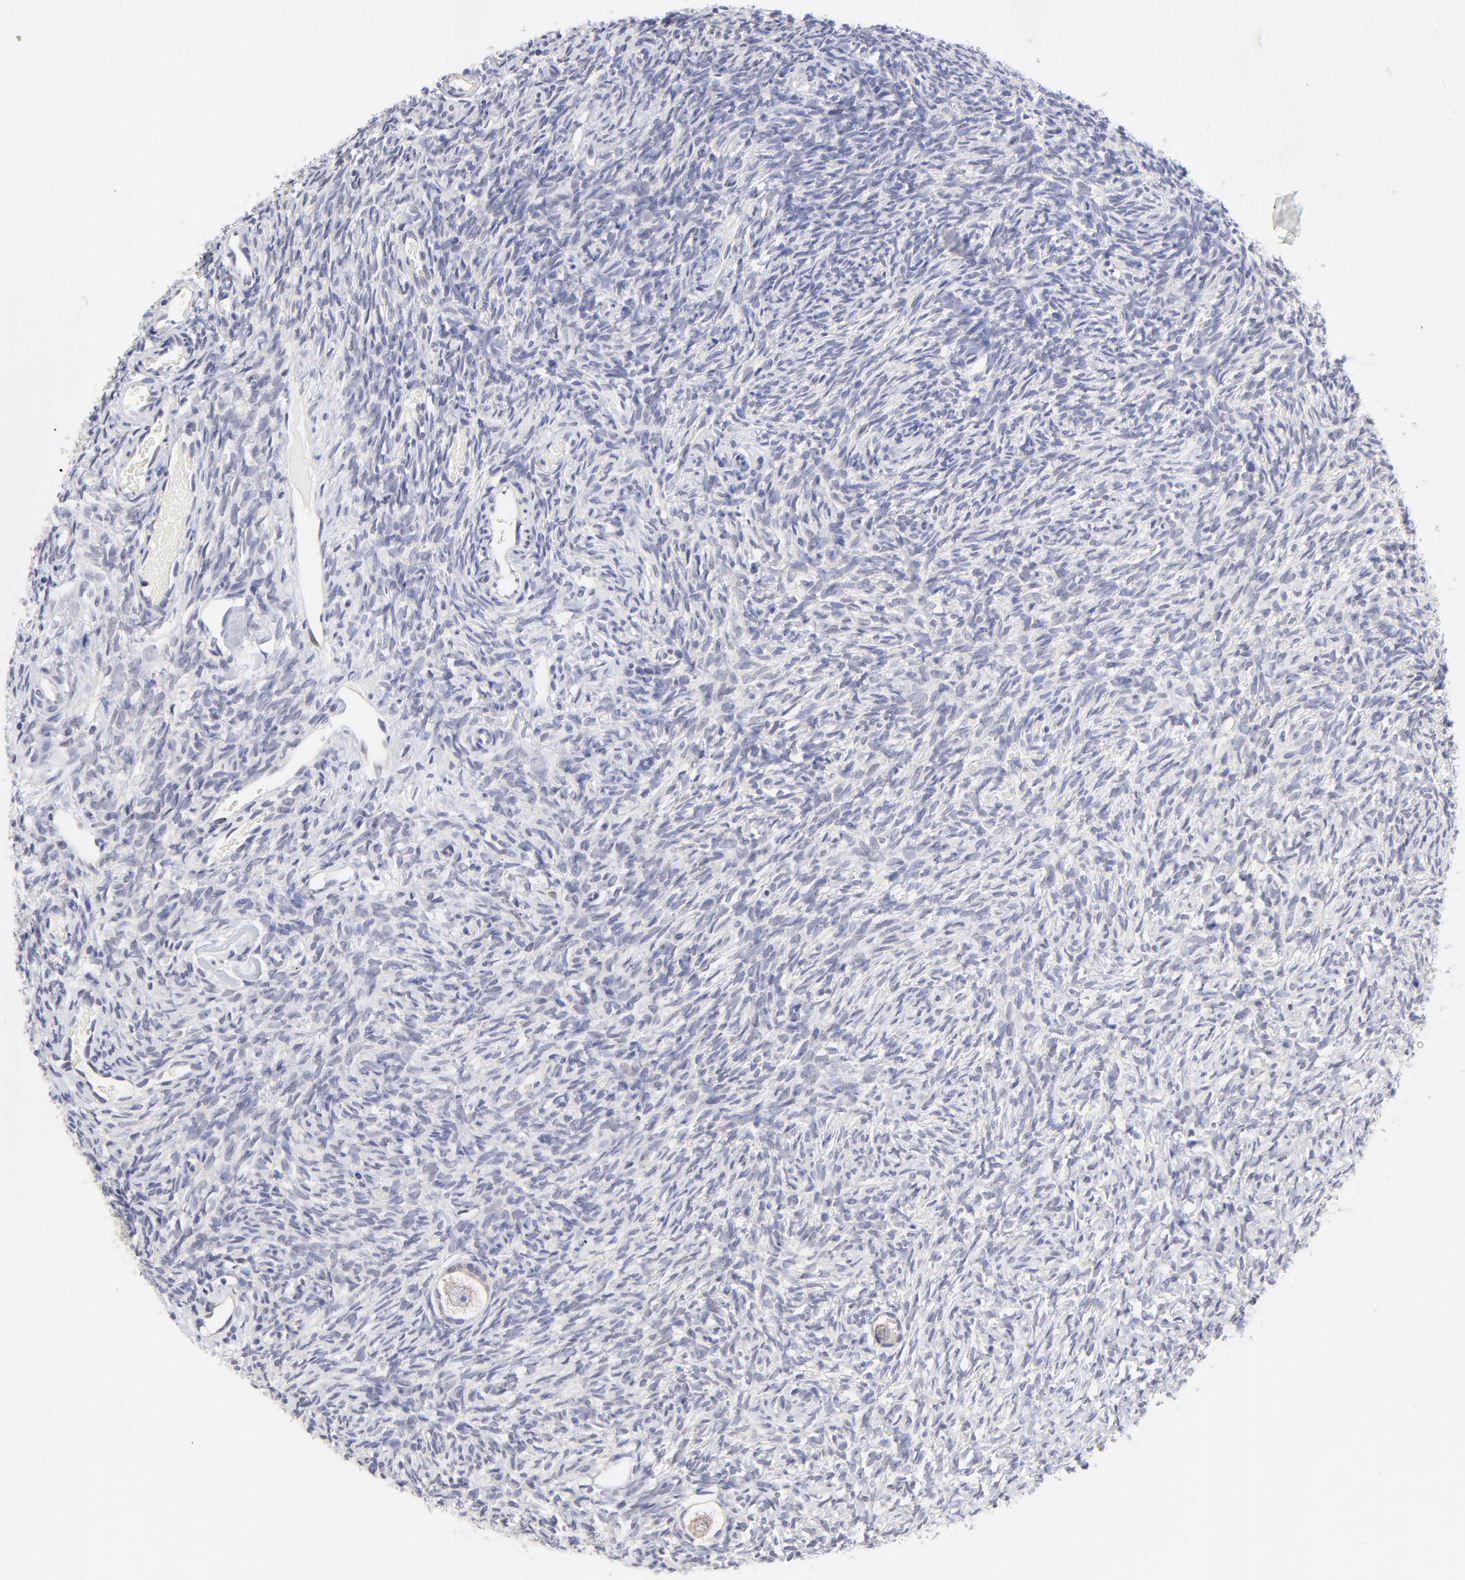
{"staining": {"intensity": "negative", "quantity": "none", "location": "none"}, "tissue": "ovary", "cell_type": "Ovarian stroma cells", "image_type": "normal", "snomed": [{"axis": "morphology", "description": "Normal tissue, NOS"}, {"axis": "topography", "description": "Ovary"}], "caption": "Immunohistochemistry (IHC) of unremarkable human ovary displays no staining in ovarian stroma cells.", "gene": "FBXO8", "patient": {"sex": "female", "age": 35}}